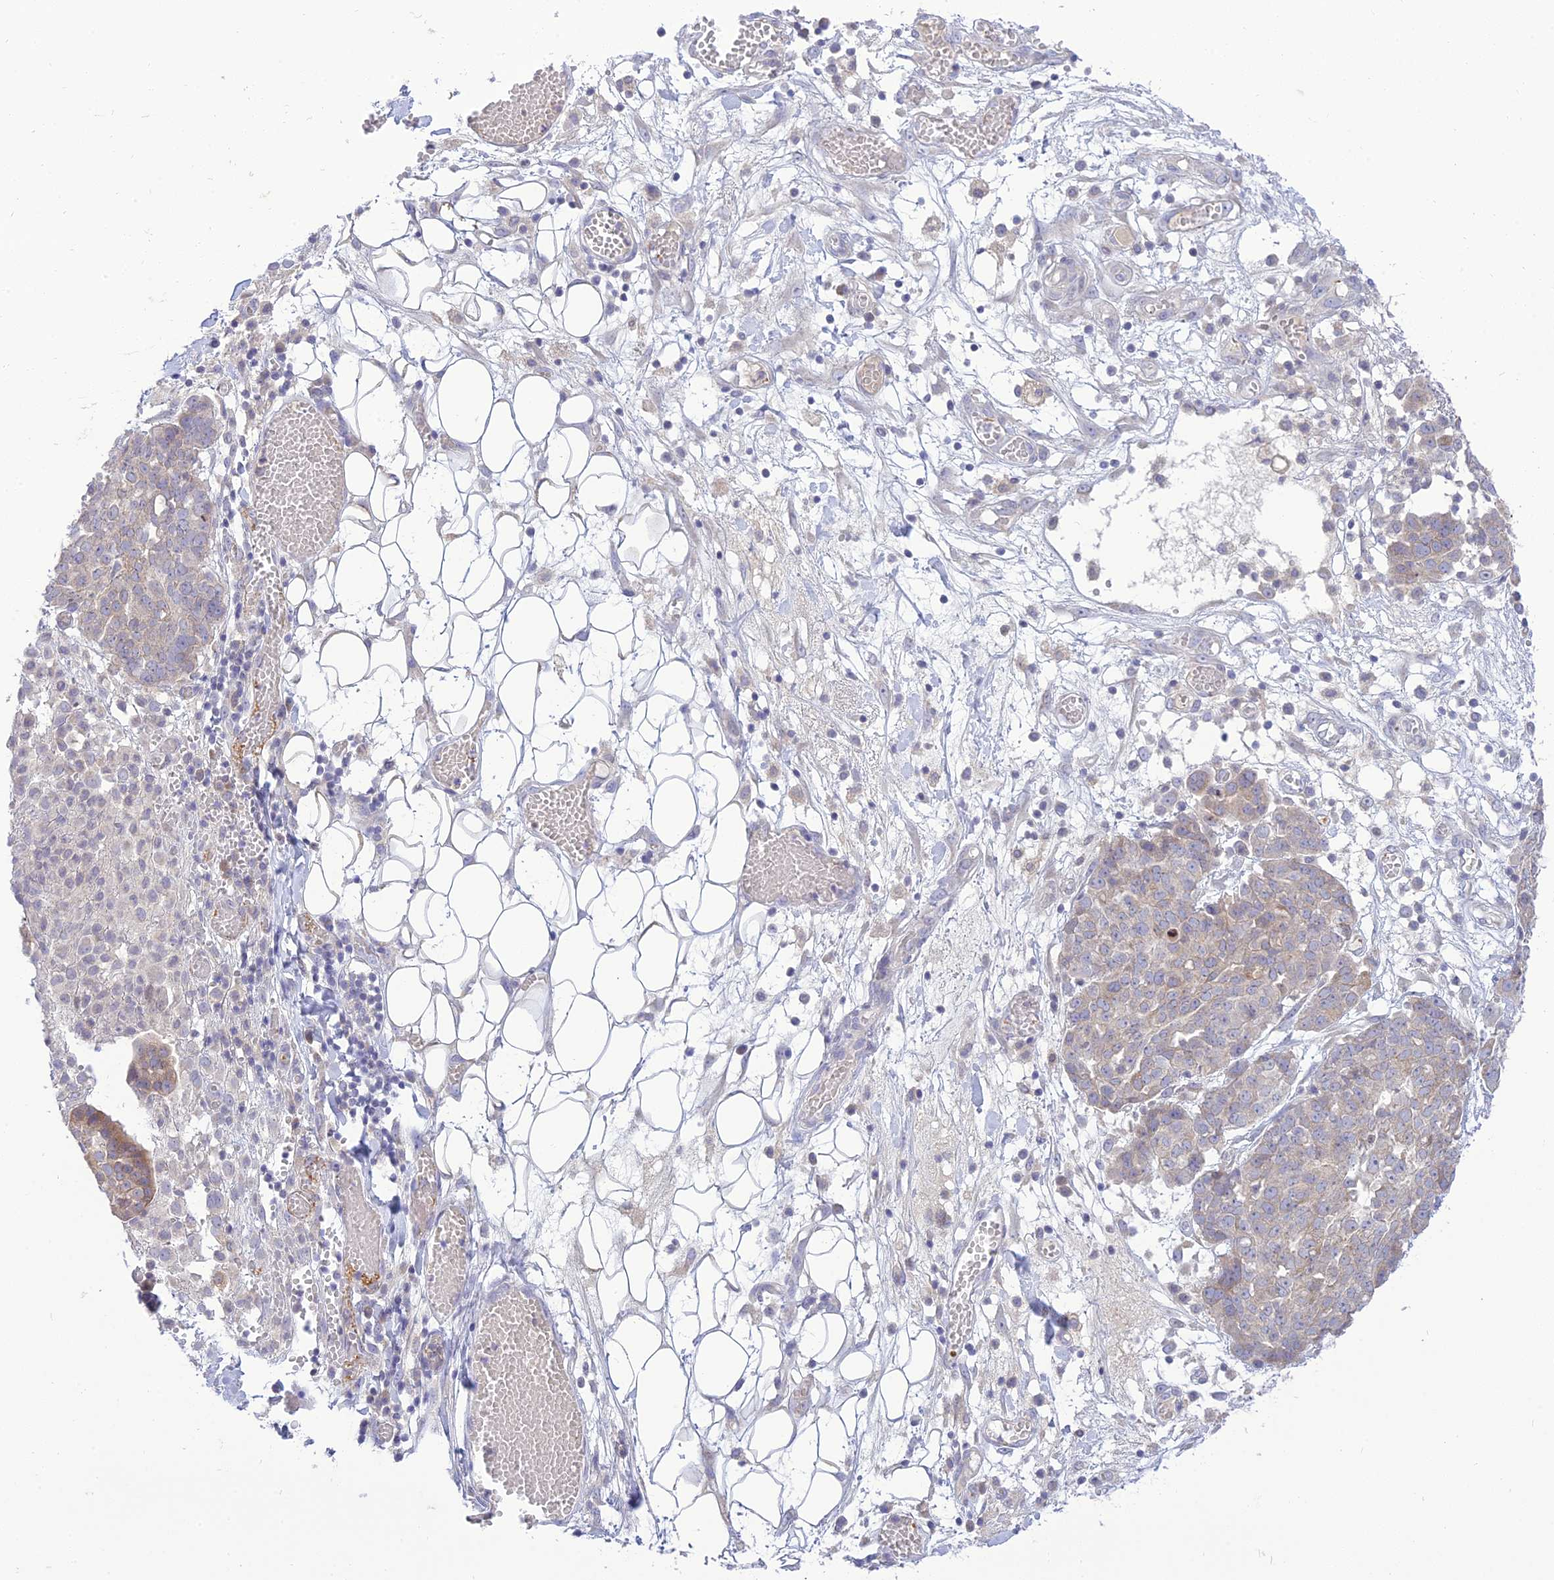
{"staining": {"intensity": "weak", "quantity": "<25%", "location": "cytoplasmic/membranous"}, "tissue": "ovarian cancer", "cell_type": "Tumor cells", "image_type": "cancer", "snomed": [{"axis": "morphology", "description": "Cystadenocarcinoma, serous, NOS"}, {"axis": "topography", "description": "Soft tissue"}, {"axis": "topography", "description": "Ovary"}], "caption": "IHC of human serous cystadenocarcinoma (ovarian) demonstrates no positivity in tumor cells.", "gene": "TMEM40", "patient": {"sex": "female", "age": 57}}